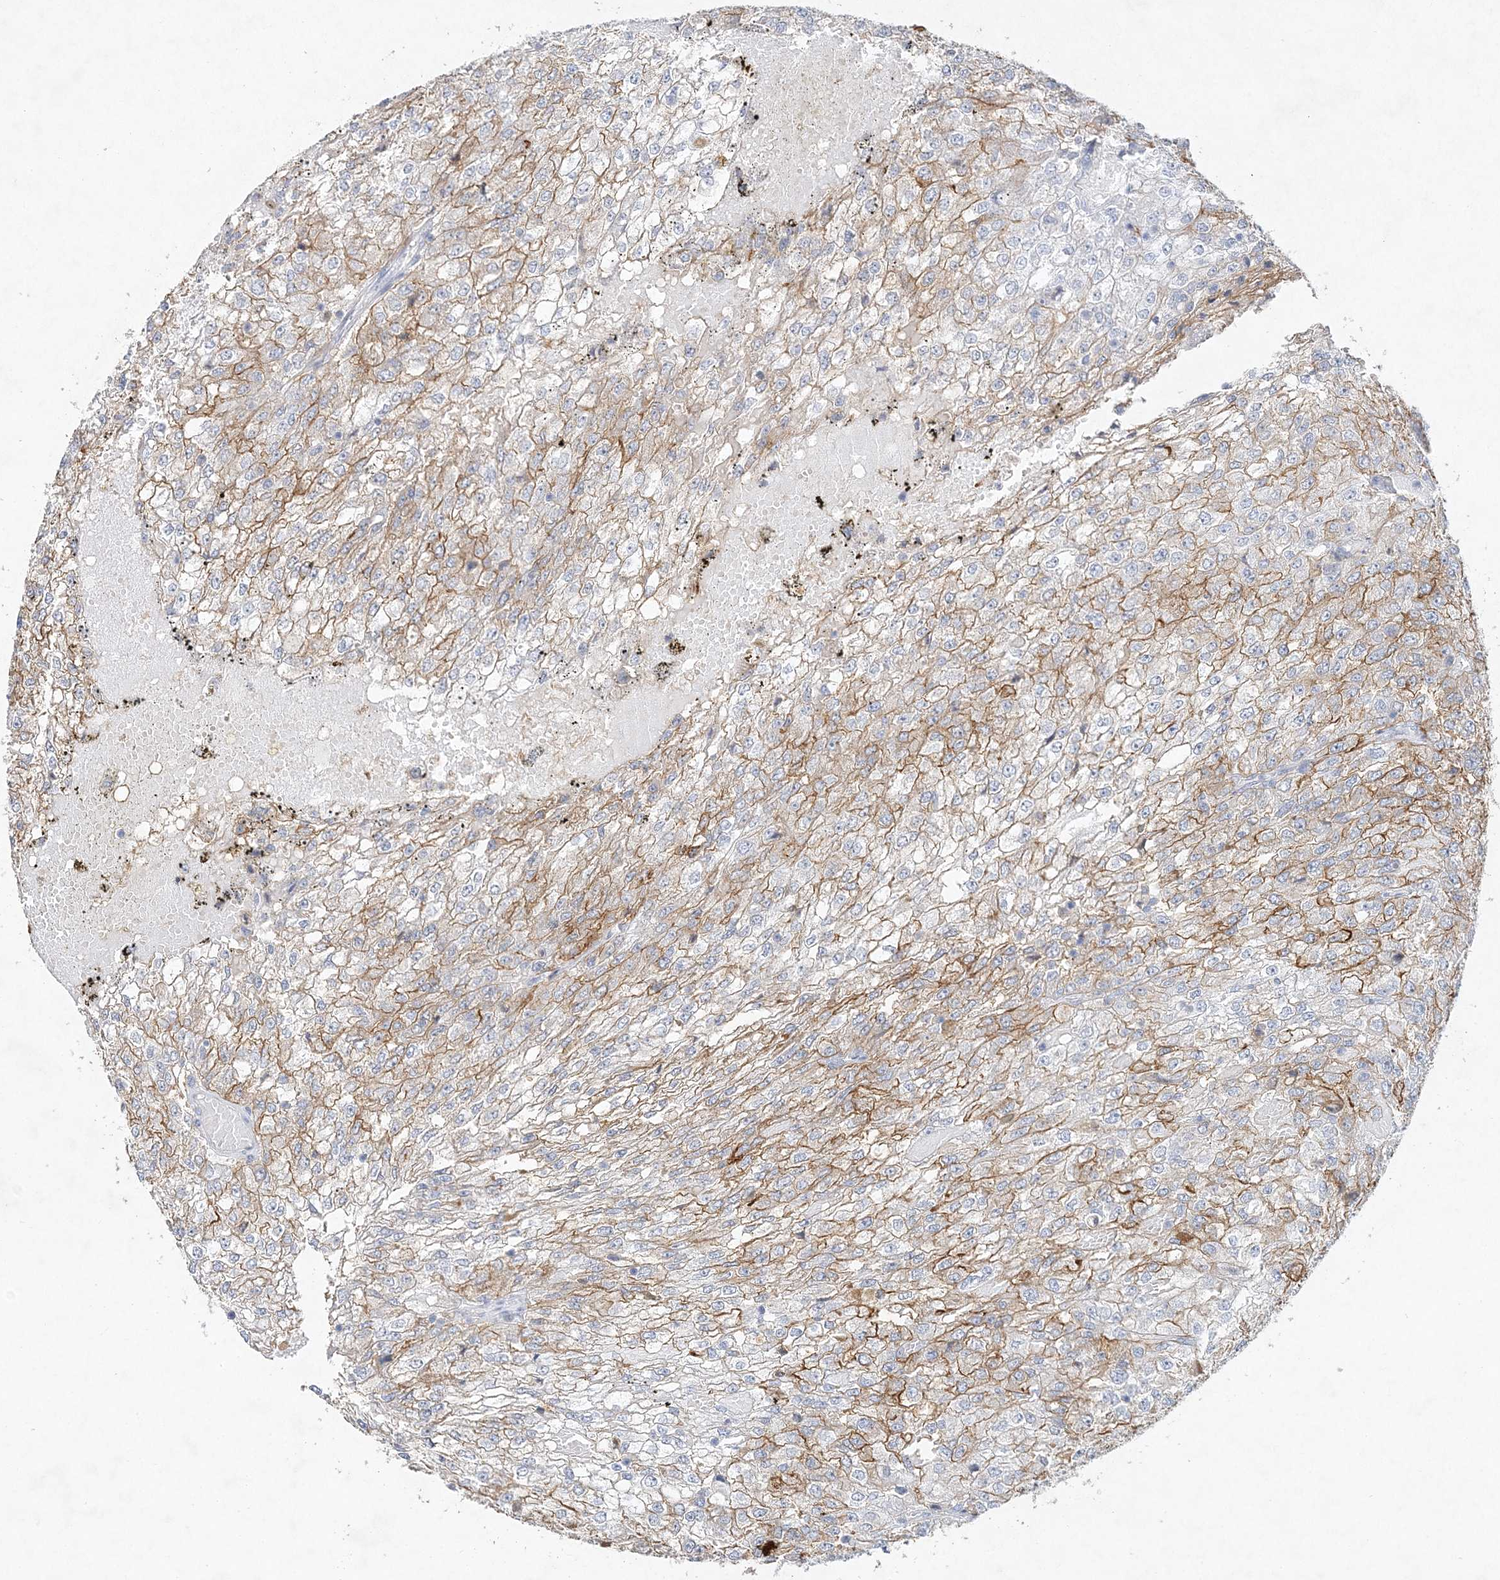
{"staining": {"intensity": "moderate", "quantity": ">75%", "location": "cytoplasmic/membranous"}, "tissue": "renal cancer", "cell_type": "Tumor cells", "image_type": "cancer", "snomed": [{"axis": "morphology", "description": "Adenocarcinoma, NOS"}, {"axis": "topography", "description": "Kidney"}], "caption": "Protein analysis of renal adenocarcinoma tissue shows moderate cytoplasmic/membranous staining in approximately >75% of tumor cells.", "gene": "MAT2B", "patient": {"sex": "female", "age": 54}}